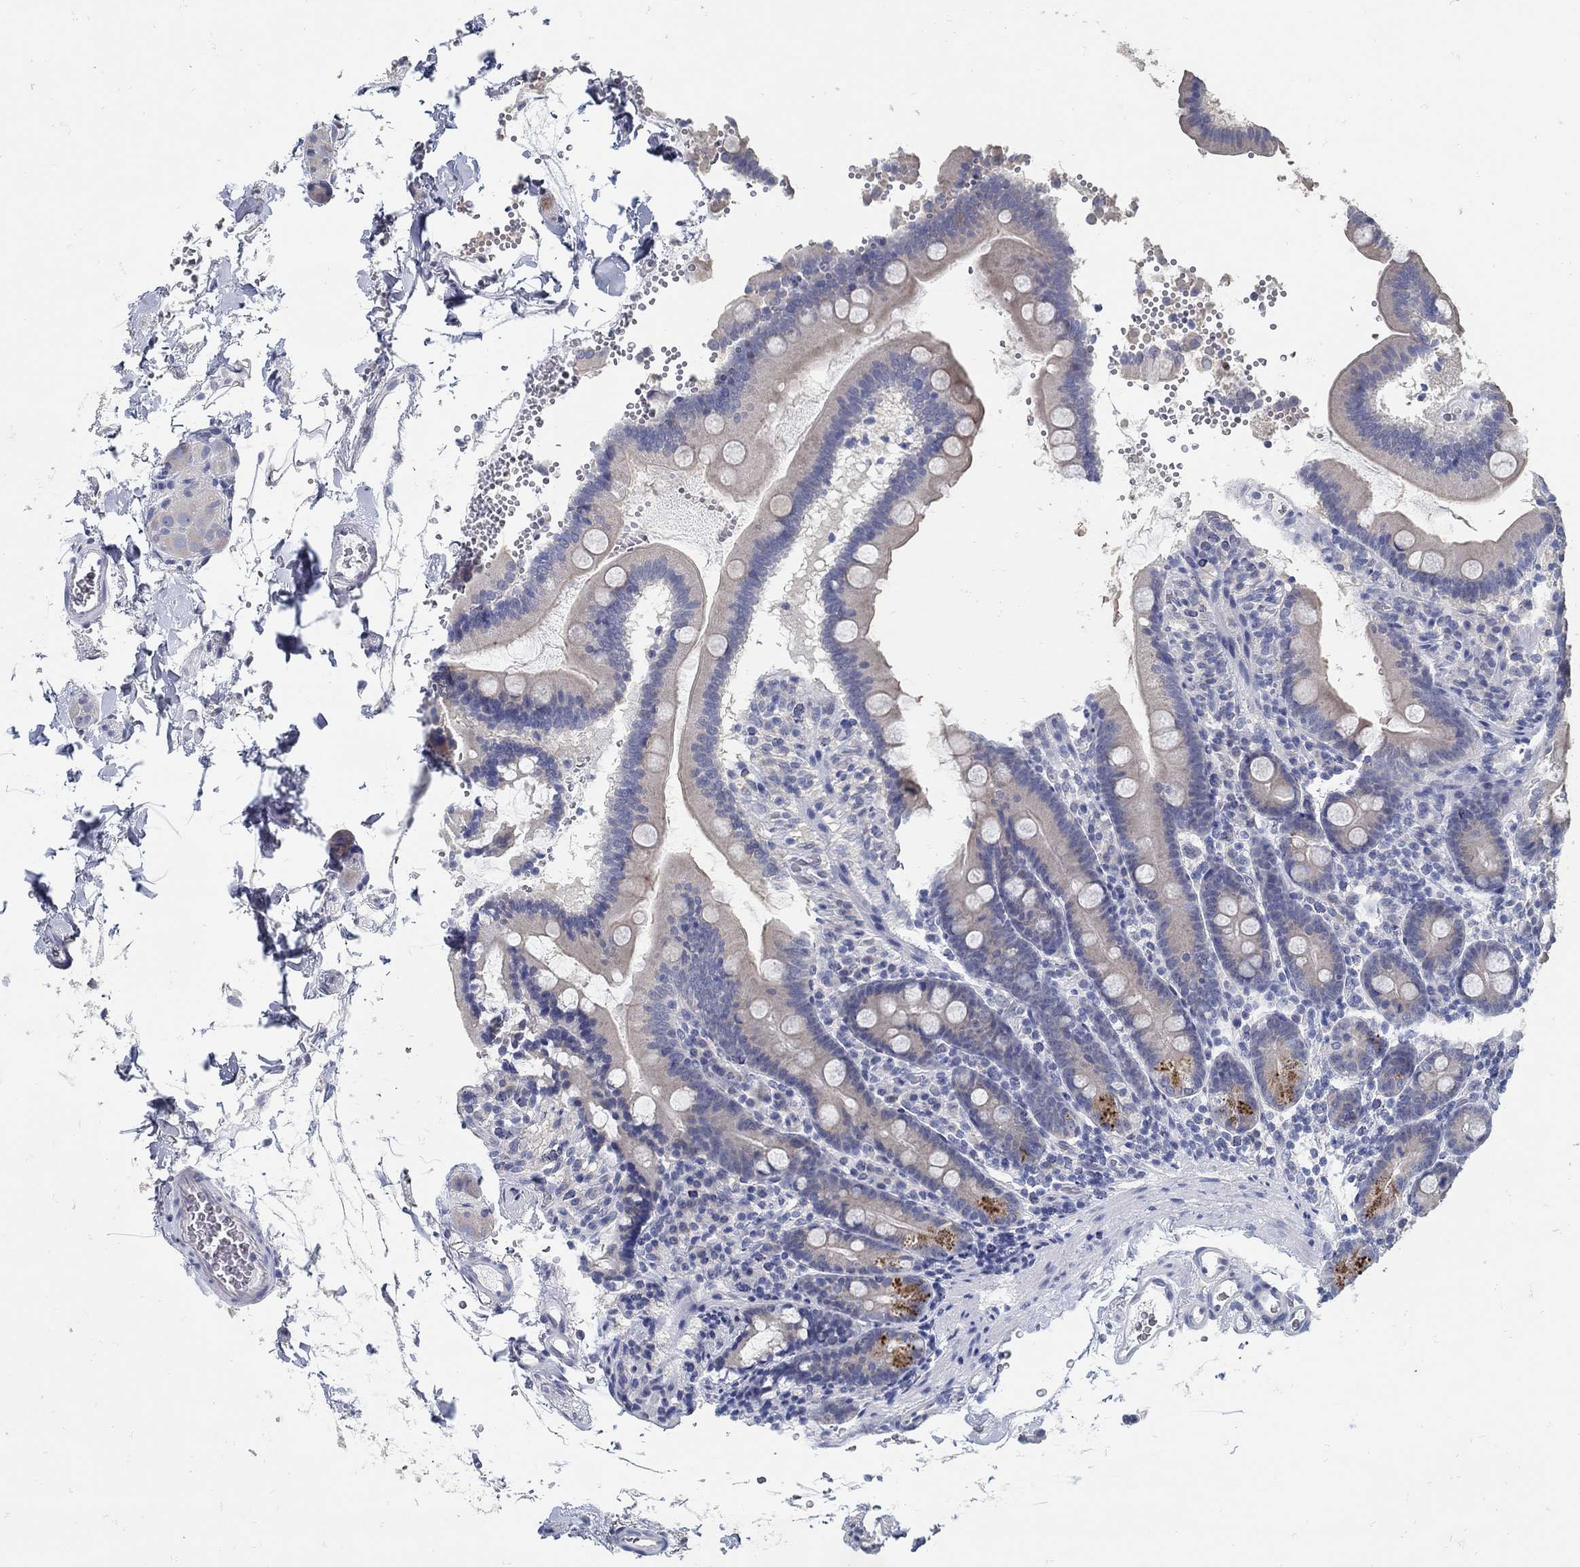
{"staining": {"intensity": "strong", "quantity": "<25%", "location": "cytoplasmic/membranous"}, "tissue": "duodenum", "cell_type": "Glandular cells", "image_type": "normal", "snomed": [{"axis": "morphology", "description": "Normal tissue, NOS"}, {"axis": "topography", "description": "Duodenum"}], "caption": "This is a histology image of immunohistochemistry staining of normal duodenum, which shows strong expression in the cytoplasmic/membranous of glandular cells.", "gene": "ZFAND4", "patient": {"sex": "male", "age": 59}}